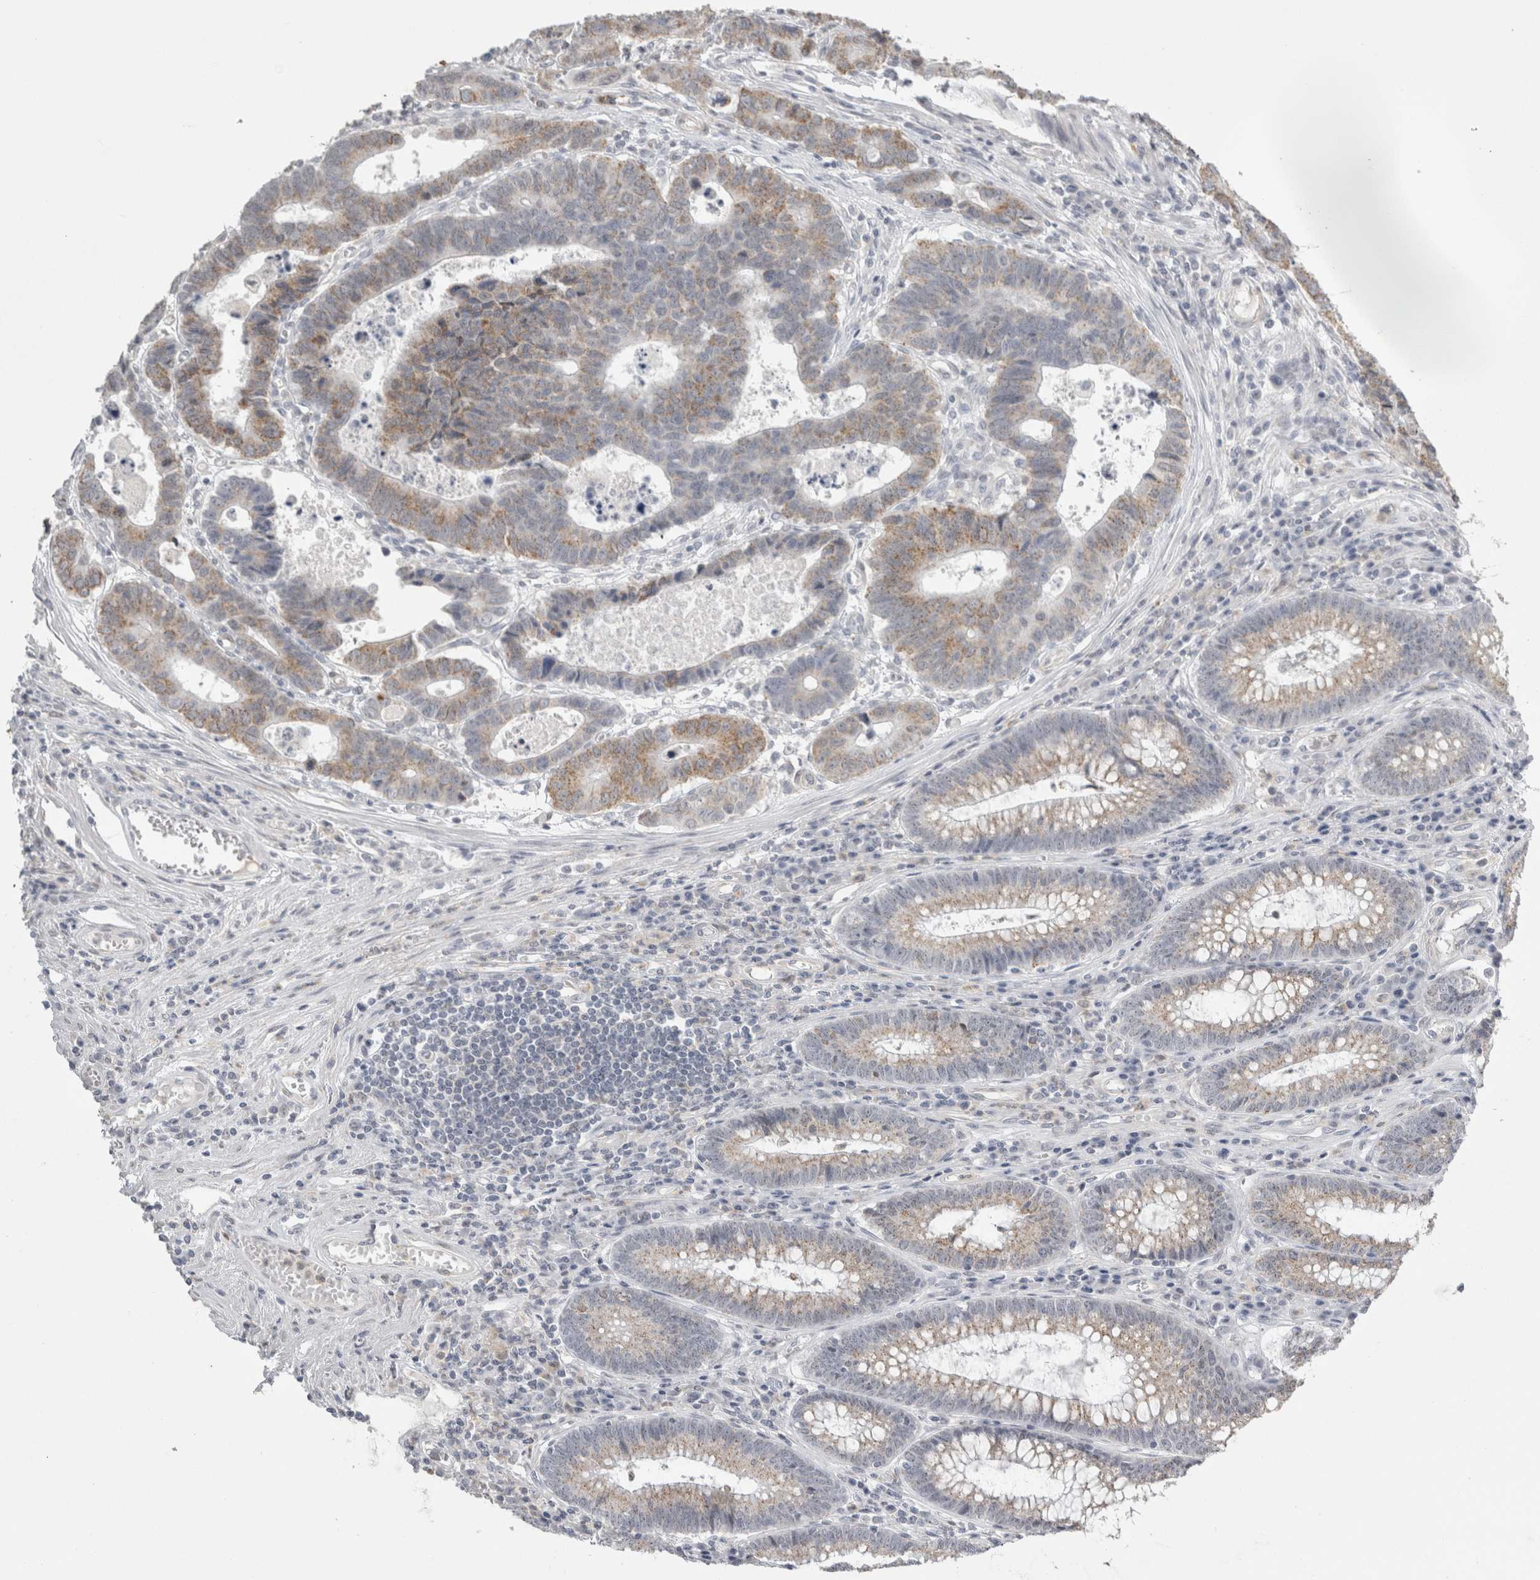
{"staining": {"intensity": "moderate", "quantity": "25%-75%", "location": "cytoplasmic/membranous"}, "tissue": "colorectal cancer", "cell_type": "Tumor cells", "image_type": "cancer", "snomed": [{"axis": "morphology", "description": "Adenocarcinoma, NOS"}, {"axis": "topography", "description": "Rectum"}], "caption": "Immunohistochemical staining of human colorectal adenocarcinoma shows medium levels of moderate cytoplasmic/membranous staining in approximately 25%-75% of tumor cells.", "gene": "PLIN1", "patient": {"sex": "male", "age": 84}}